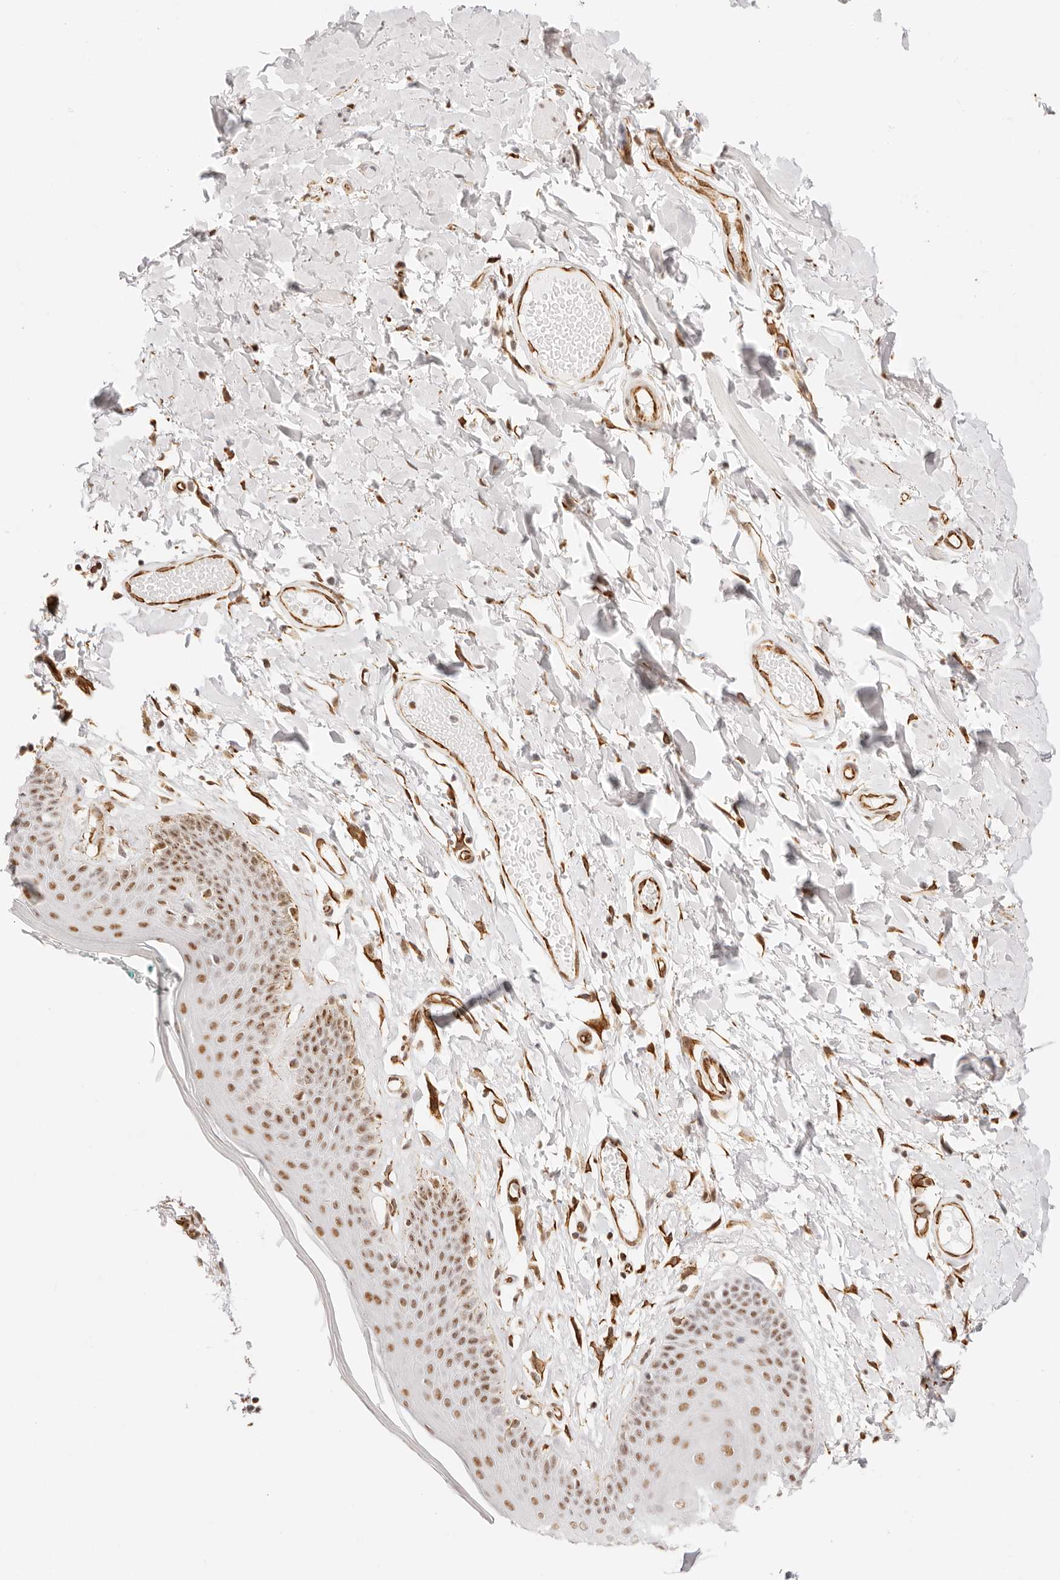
{"staining": {"intensity": "moderate", "quantity": ">75%", "location": "nuclear"}, "tissue": "skin", "cell_type": "Epidermal cells", "image_type": "normal", "snomed": [{"axis": "morphology", "description": "Normal tissue, NOS"}, {"axis": "topography", "description": "Vulva"}], "caption": "Skin stained with immunohistochemistry displays moderate nuclear staining in approximately >75% of epidermal cells. (IHC, brightfield microscopy, high magnification).", "gene": "ZC3H11A", "patient": {"sex": "female", "age": 73}}